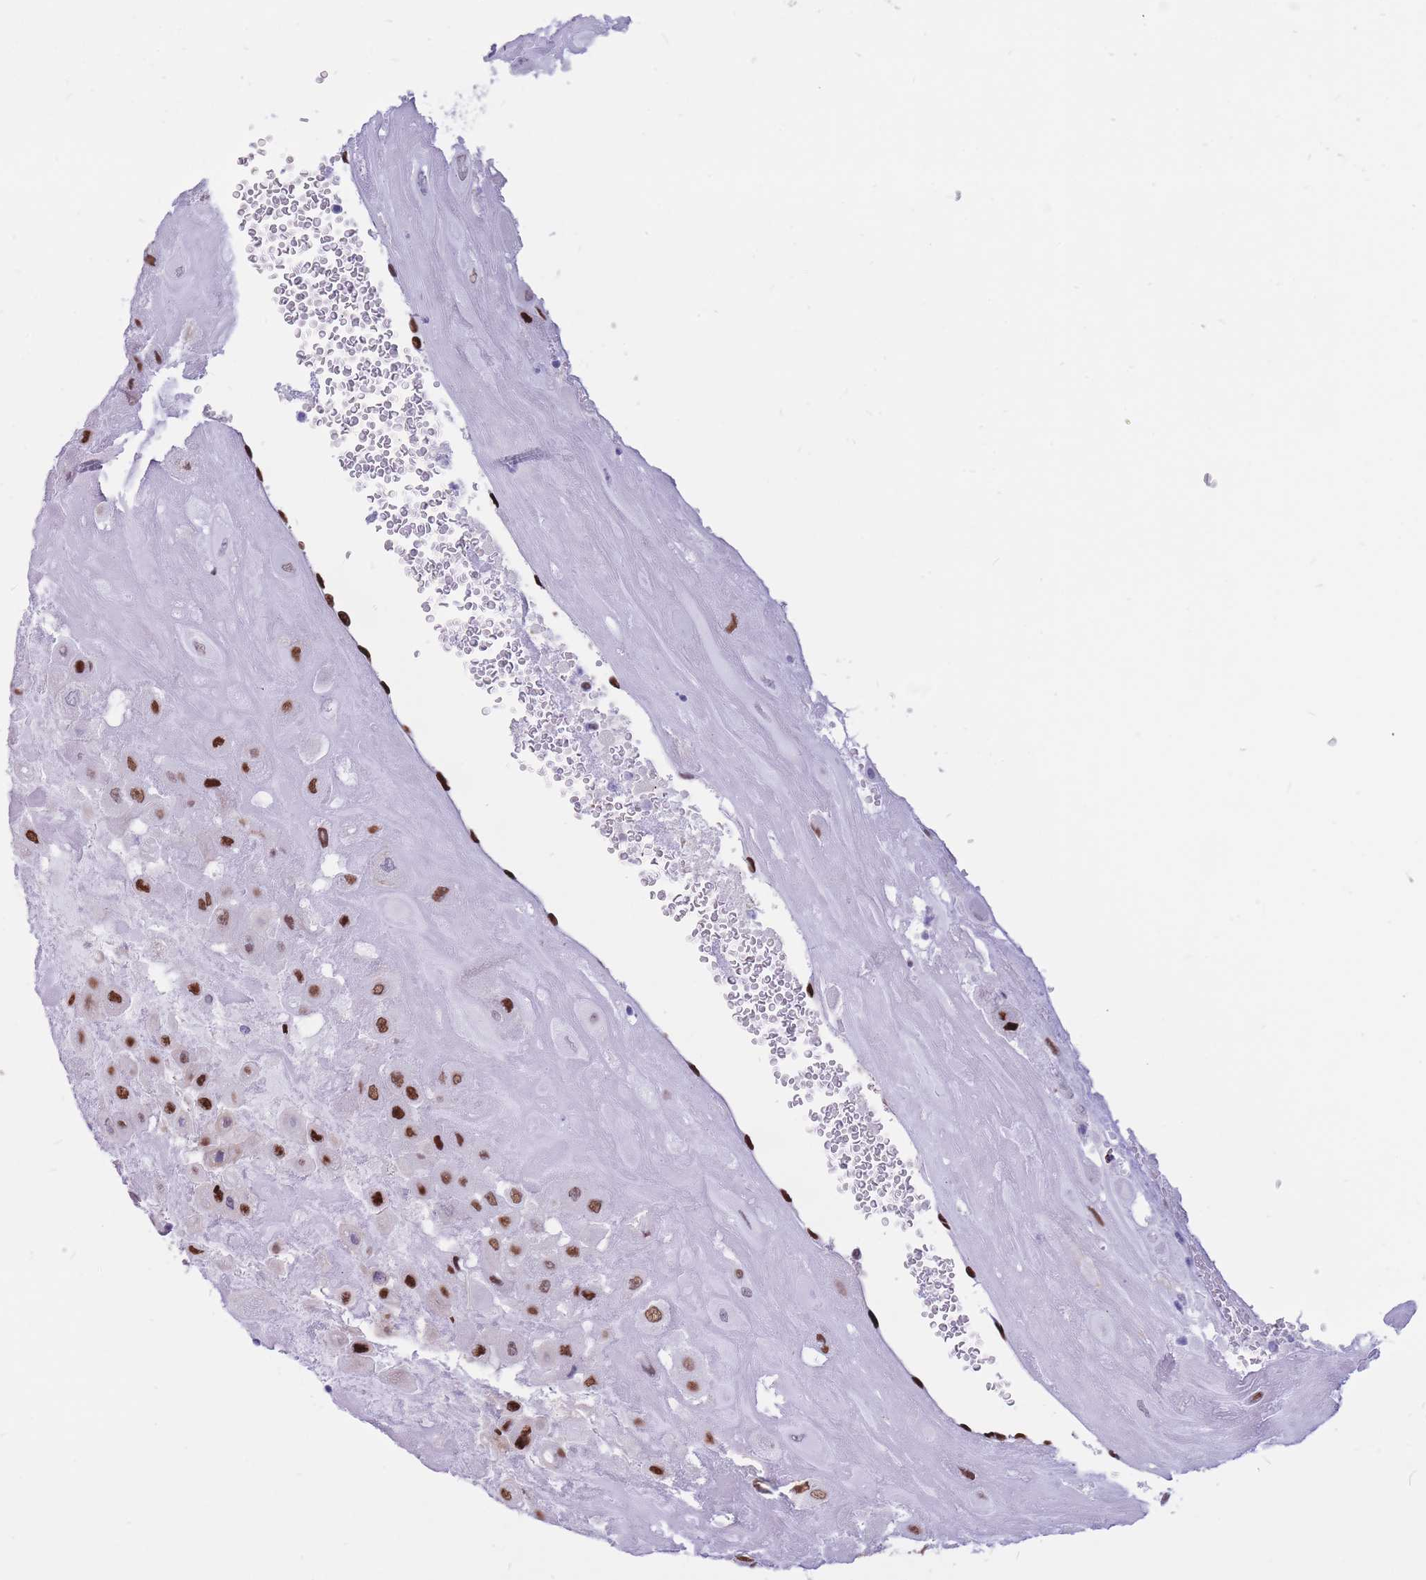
{"staining": {"intensity": "strong", "quantity": ">75%", "location": "nuclear"}, "tissue": "placenta", "cell_type": "Decidual cells", "image_type": "normal", "snomed": [{"axis": "morphology", "description": "Normal tissue, NOS"}, {"axis": "topography", "description": "Placenta"}], "caption": "Brown immunohistochemical staining in unremarkable placenta exhibits strong nuclear staining in approximately >75% of decidual cells.", "gene": "NASP", "patient": {"sex": "female", "age": 32}}